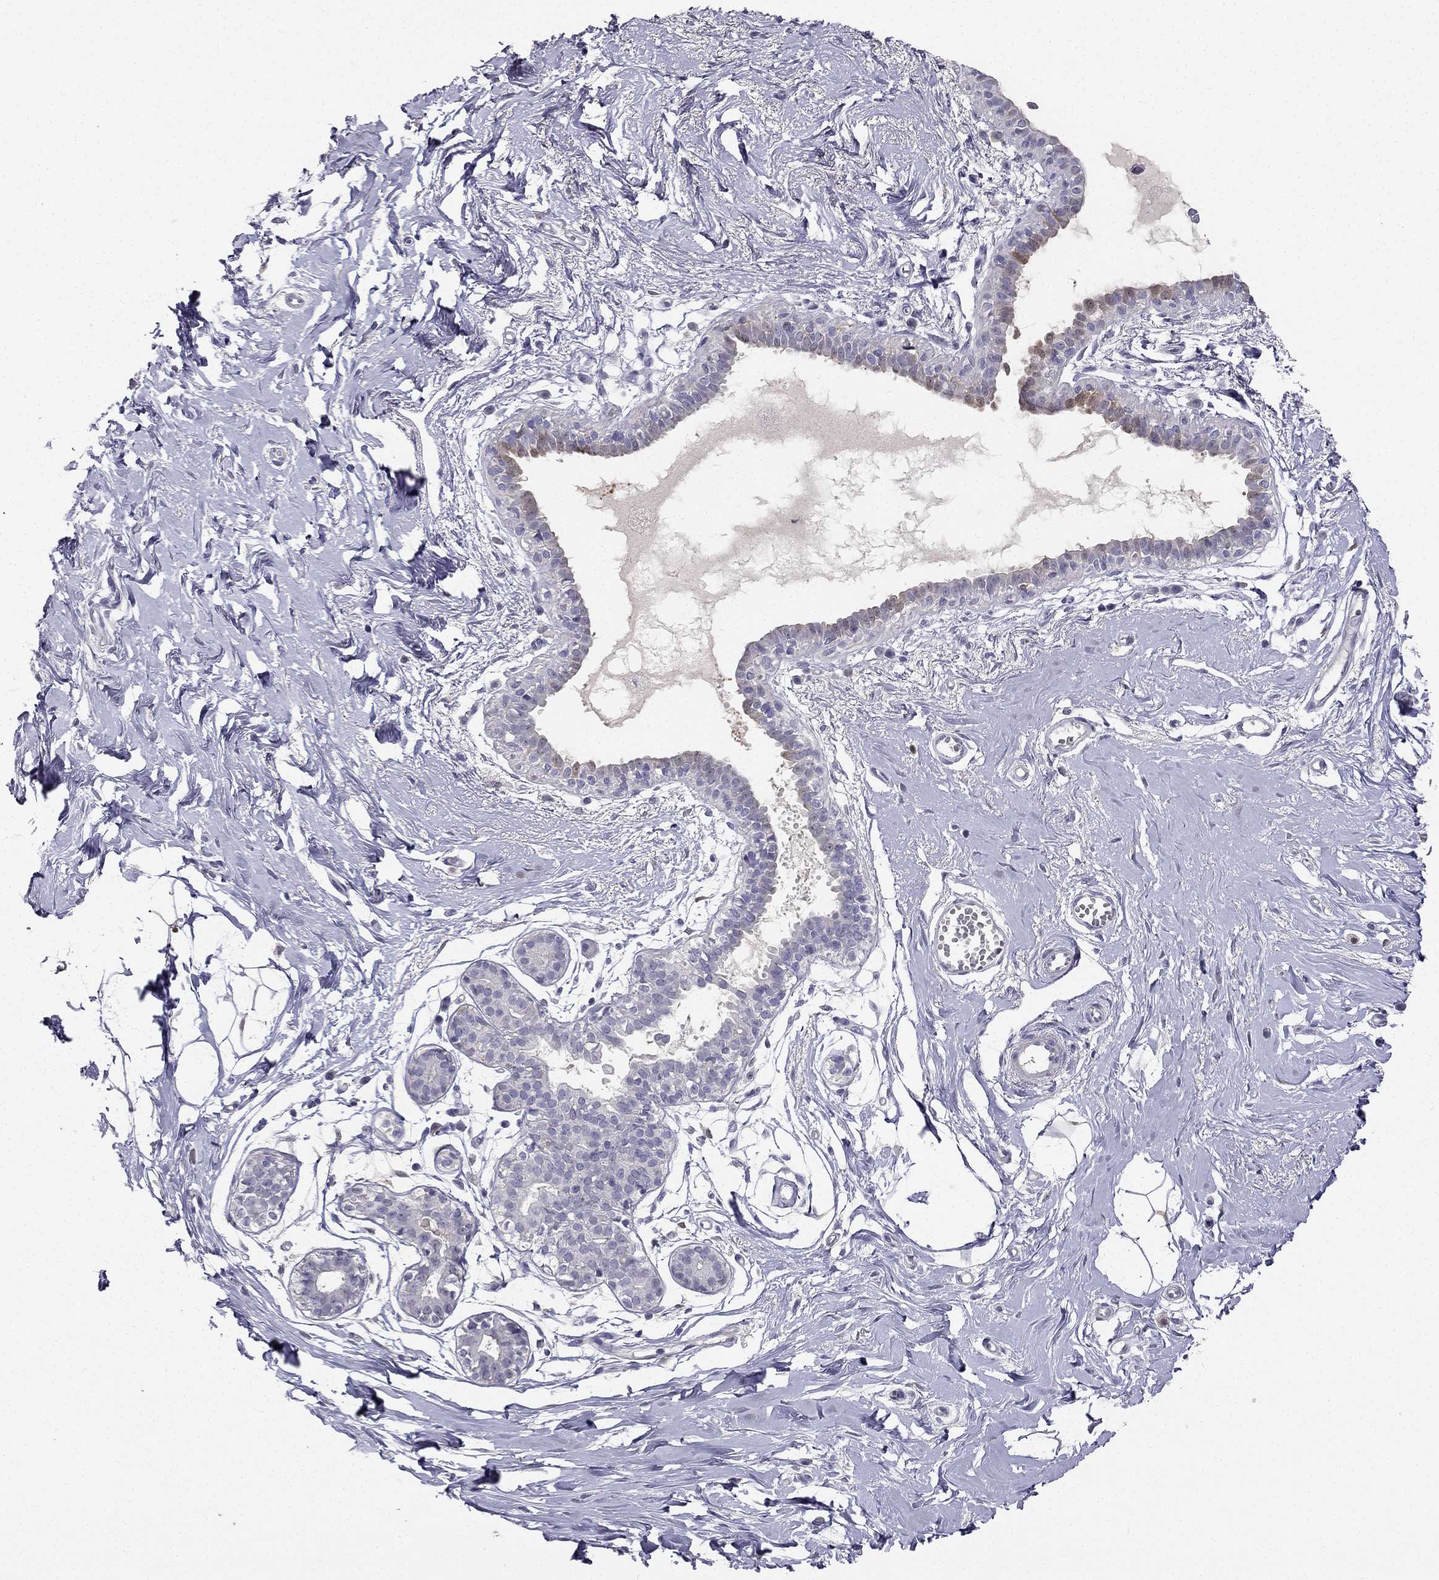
{"staining": {"intensity": "moderate", "quantity": "<25%", "location": "cytoplasmic/membranous"}, "tissue": "breast", "cell_type": "Glandular cells", "image_type": "normal", "snomed": [{"axis": "morphology", "description": "Normal tissue, NOS"}, {"axis": "topography", "description": "Breast"}], "caption": "Protein expression analysis of benign human breast reveals moderate cytoplasmic/membranous staining in approximately <25% of glandular cells.", "gene": "CALB2", "patient": {"sex": "female", "age": 49}}